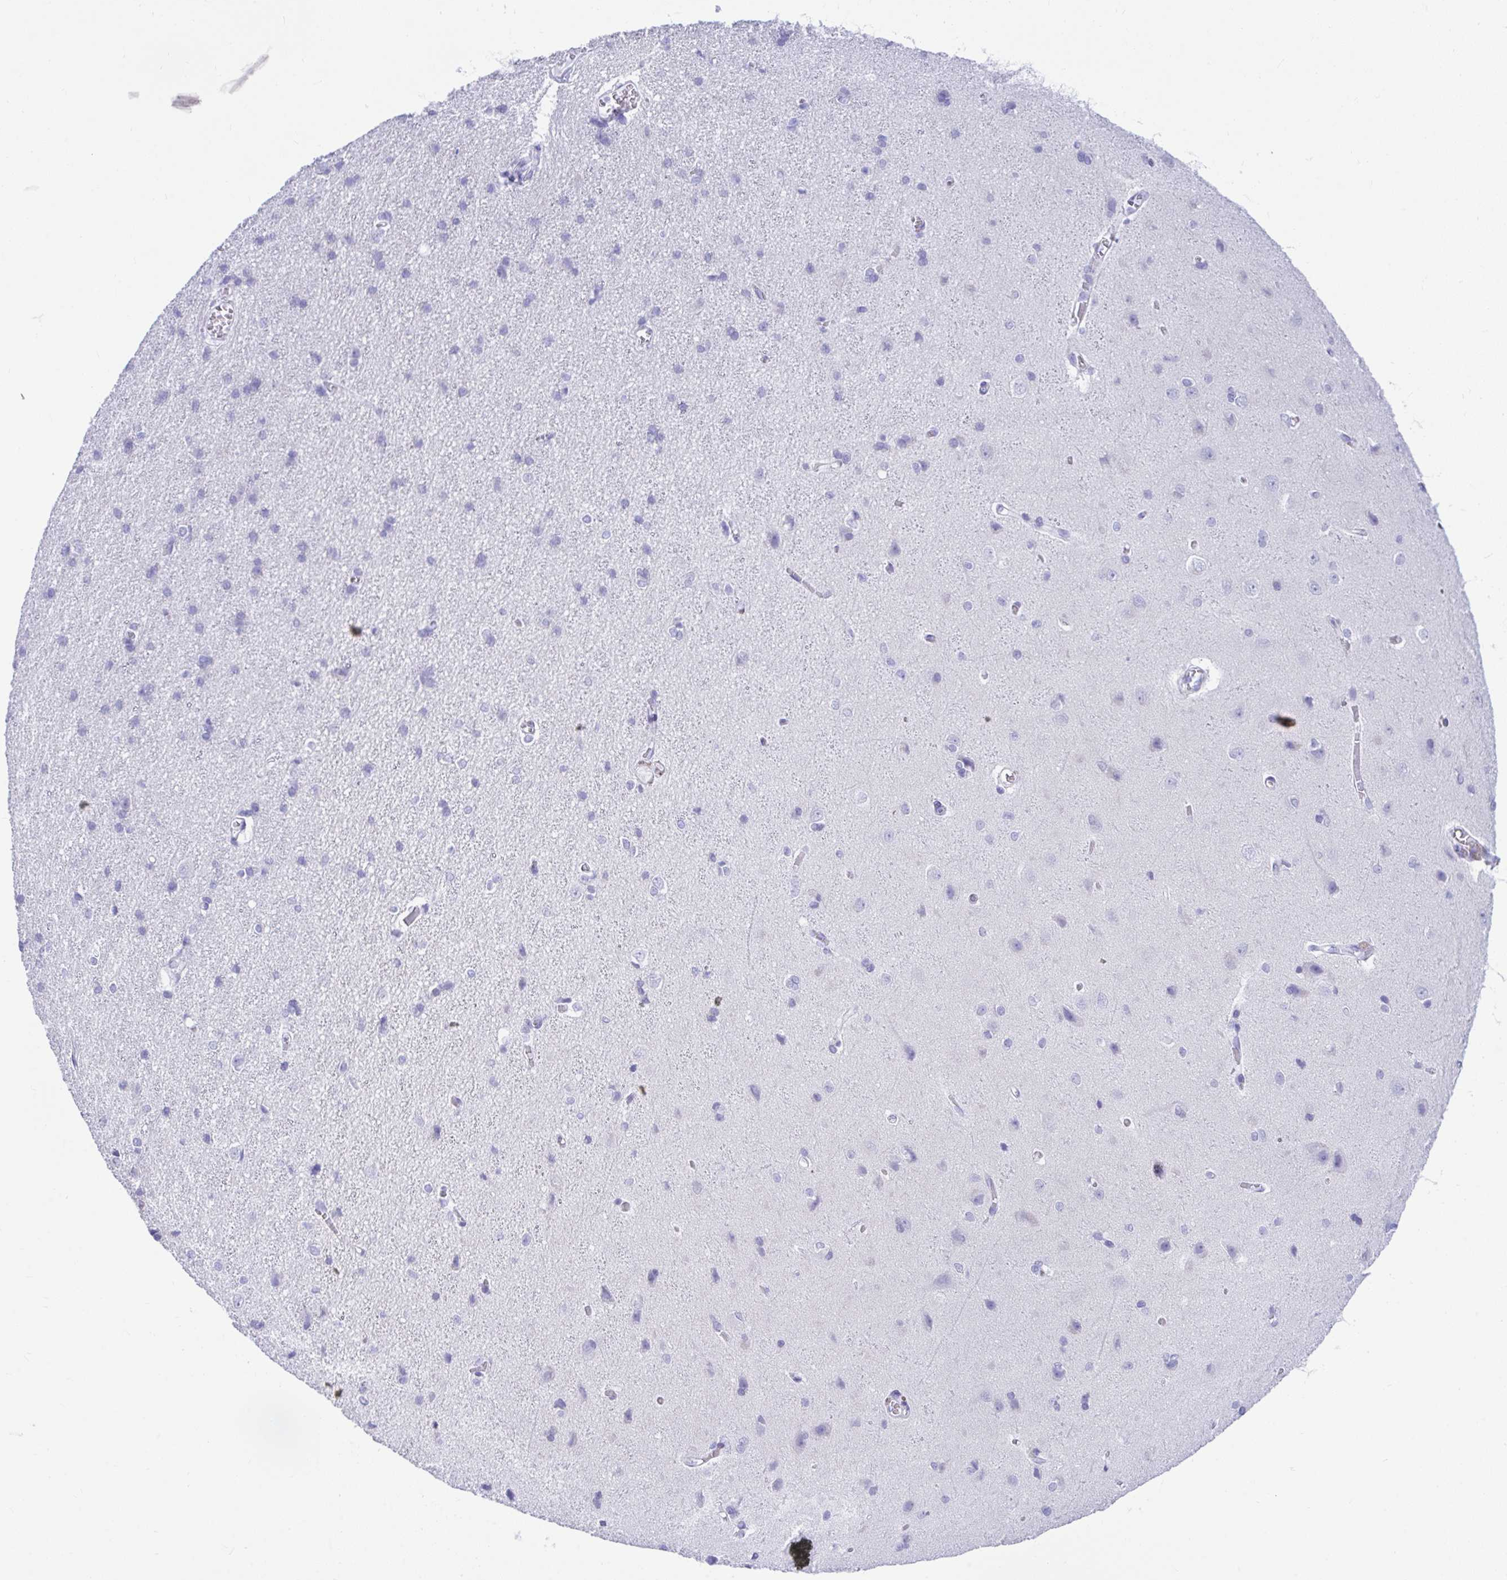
{"staining": {"intensity": "negative", "quantity": "none", "location": "none"}, "tissue": "cerebral cortex", "cell_type": "Endothelial cells", "image_type": "normal", "snomed": [{"axis": "morphology", "description": "Normal tissue, NOS"}, {"axis": "topography", "description": "Cerebral cortex"}], "caption": "DAB immunohistochemical staining of benign human cerebral cortex shows no significant positivity in endothelial cells. Brightfield microscopy of immunohistochemistry (IHC) stained with DAB (brown) and hematoxylin (blue), captured at high magnification.", "gene": "SHISA8", "patient": {"sex": "male", "age": 37}}